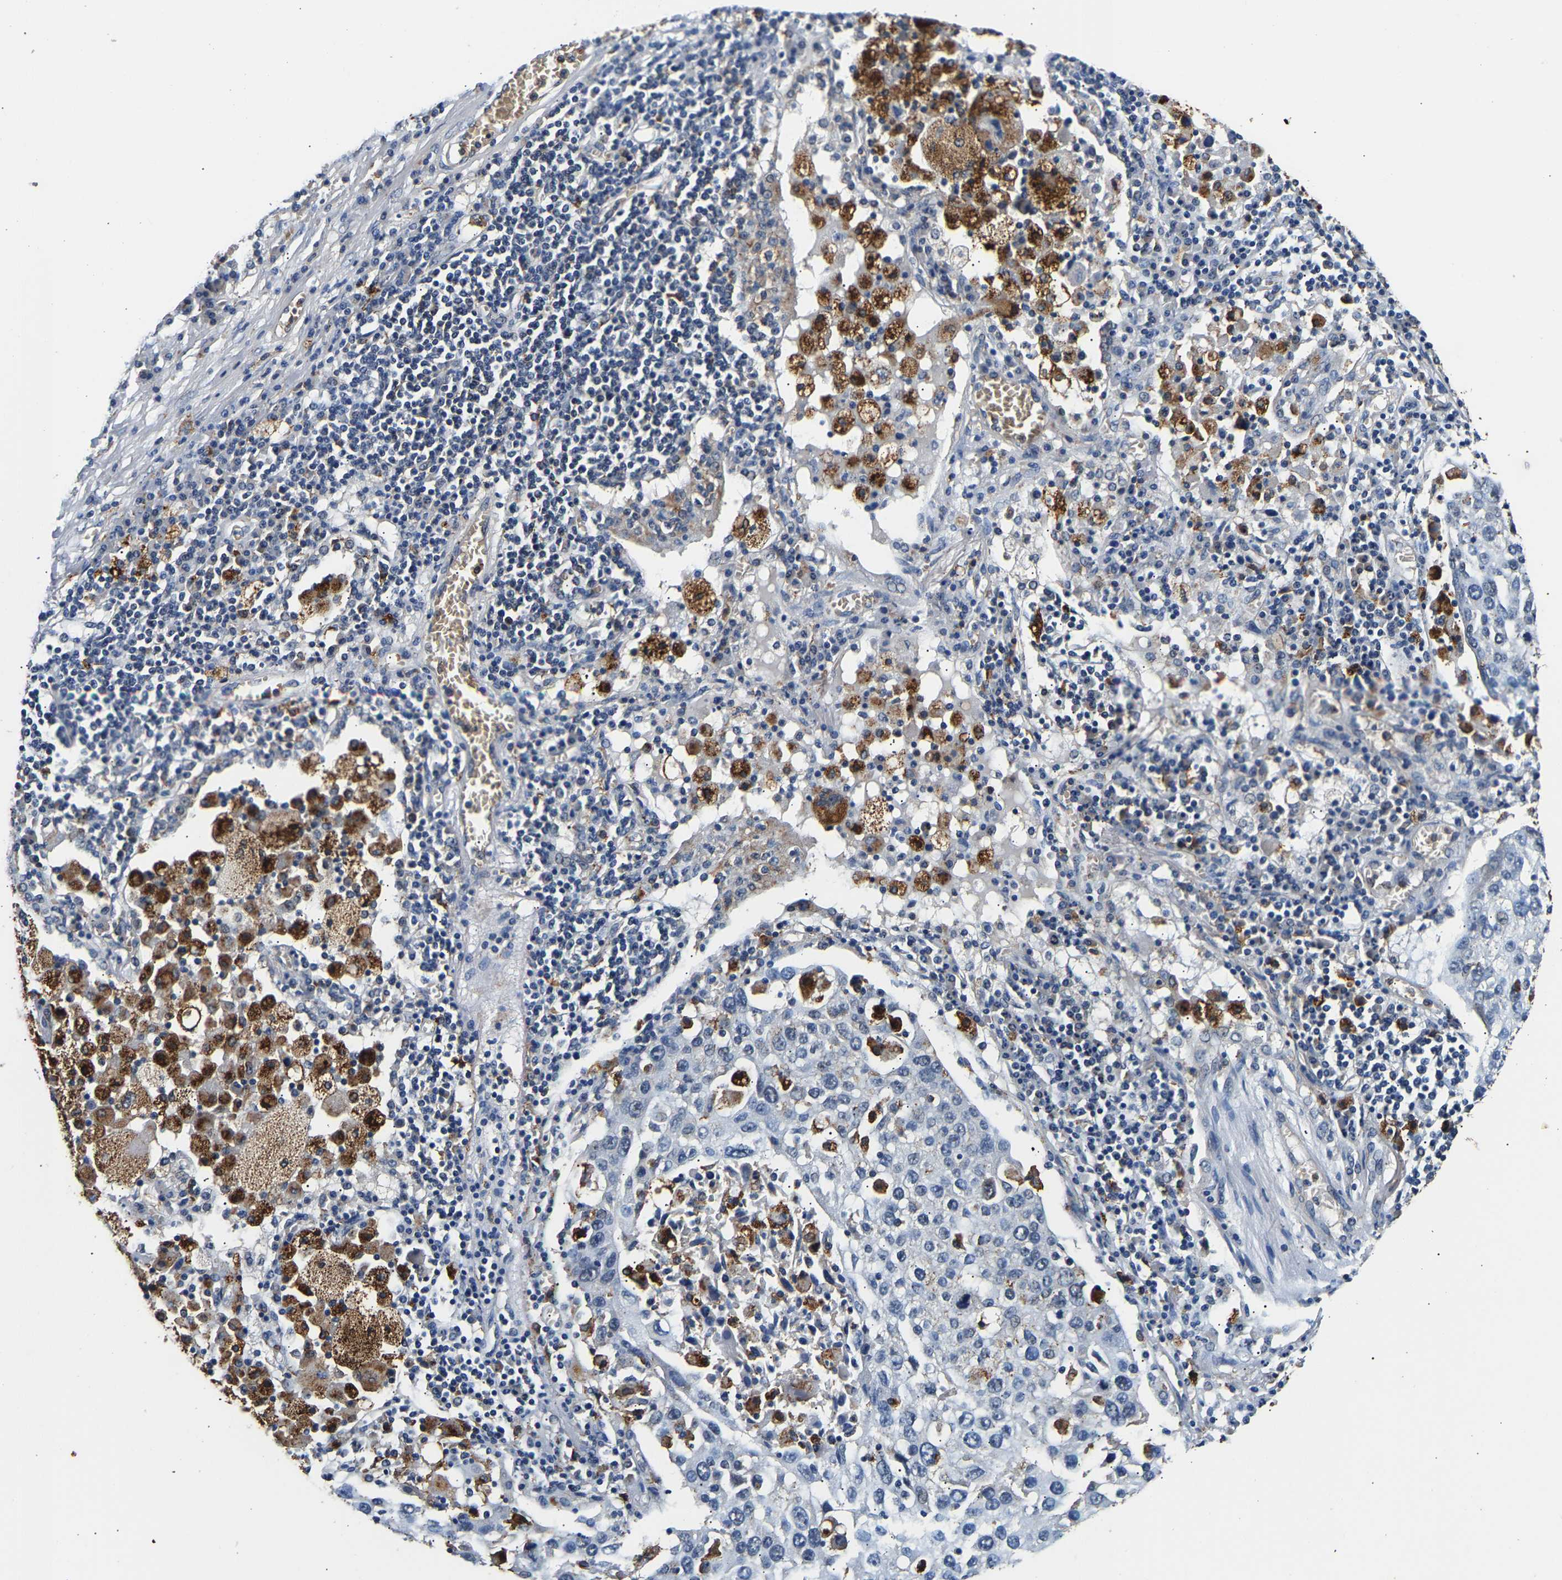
{"staining": {"intensity": "negative", "quantity": "none", "location": "none"}, "tissue": "lung cancer", "cell_type": "Tumor cells", "image_type": "cancer", "snomed": [{"axis": "morphology", "description": "Squamous cell carcinoma, NOS"}, {"axis": "topography", "description": "Lung"}], "caption": "Immunohistochemistry of human lung squamous cell carcinoma displays no staining in tumor cells. Nuclei are stained in blue.", "gene": "SMU1", "patient": {"sex": "male", "age": 65}}